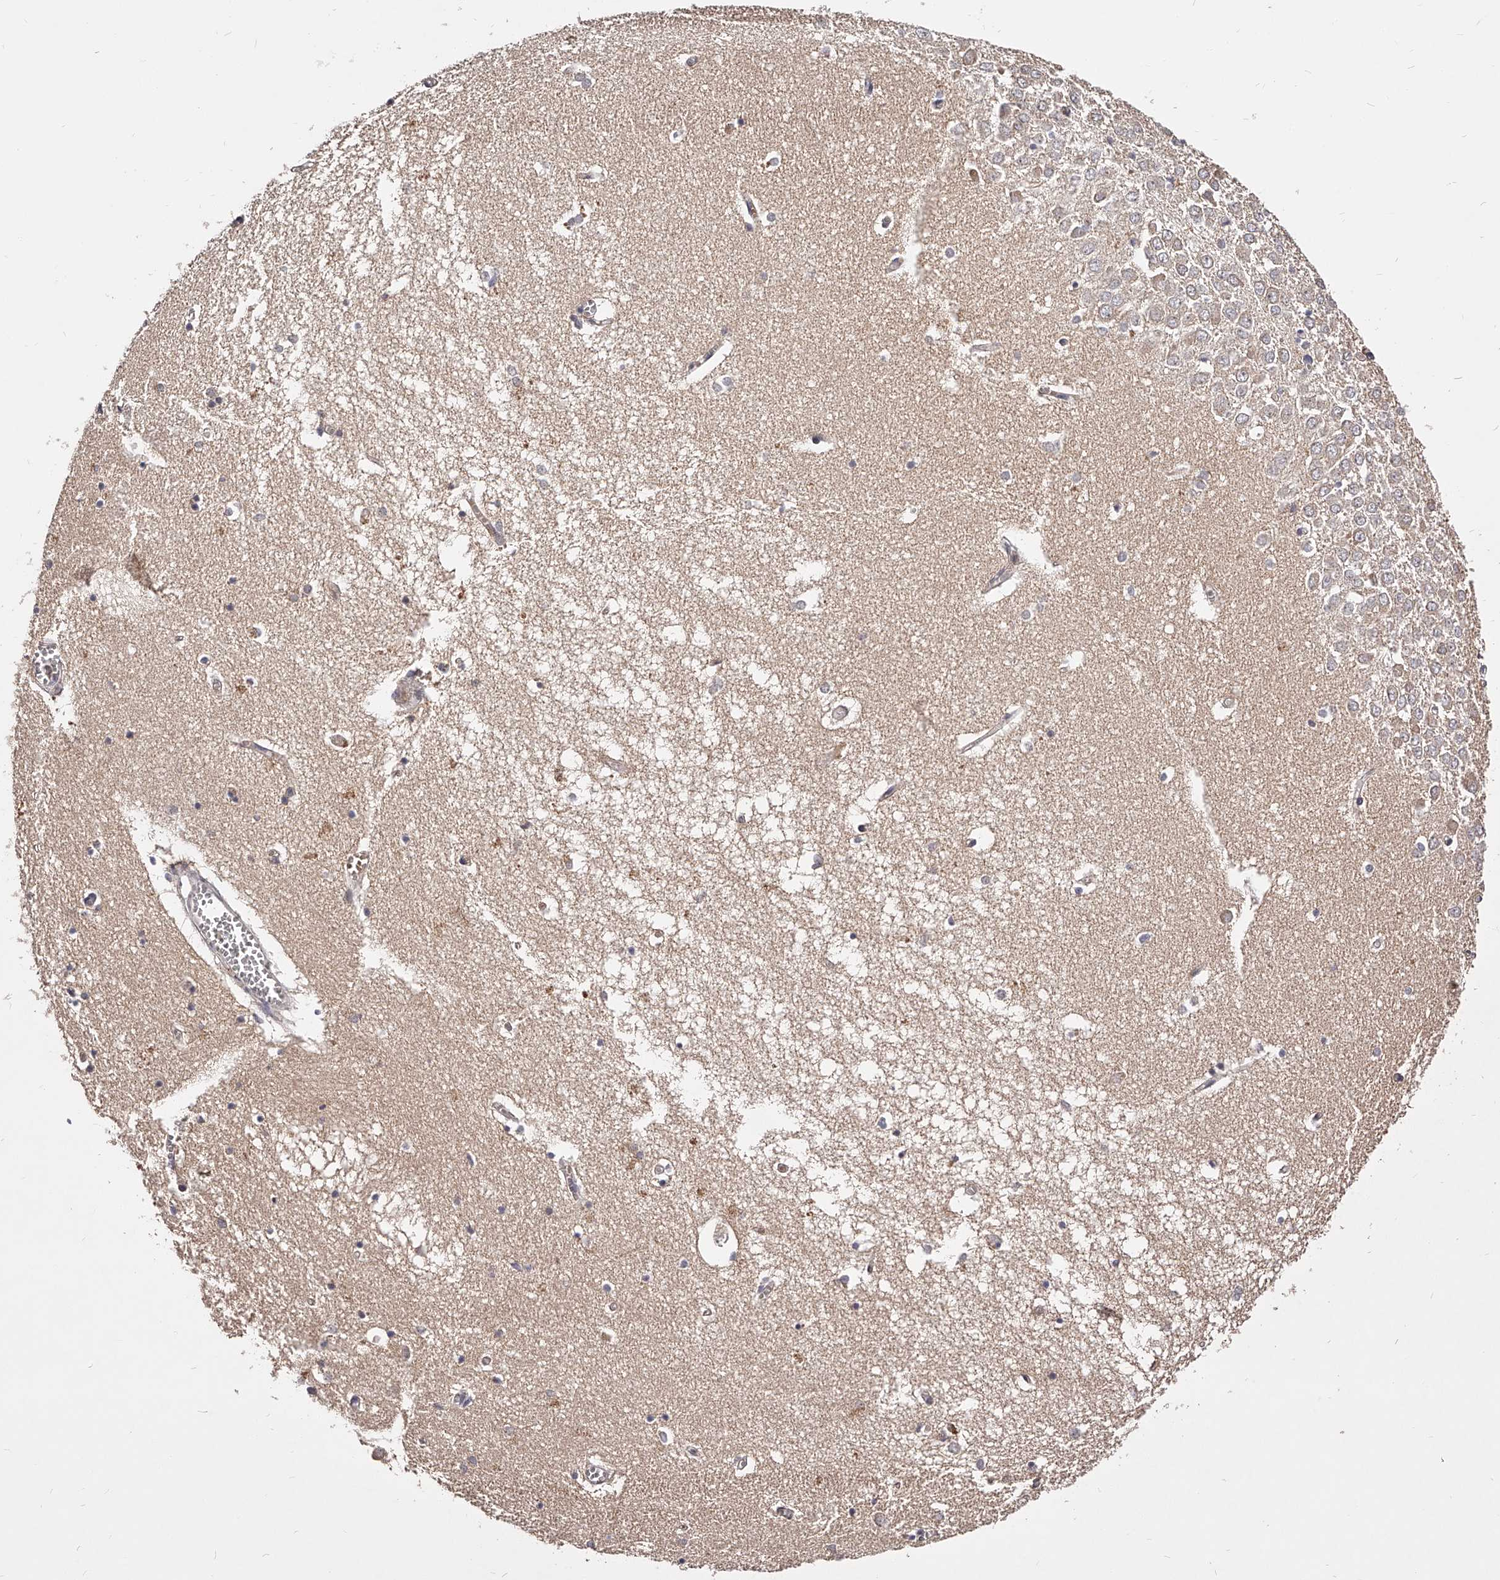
{"staining": {"intensity": "weak", "quantity": "<25%", "location": "cytoplasmic/membranous"}, "tissue": "hippocampus", "cell_type": "Glial cells", "image_type": "normal", "snomed": [{"axis": "morphology", "description": "Normal tissue, NOS"}, {"axis": "topography", "description": "Hippocampus"}], "caption": "A micrograph of human hippocampus is negative for staining in glial cells. (IHC, brightfield microscopy, high magnification).", "gene": "PHACTR1", "patient": {"sex": "male", "age": 70}}